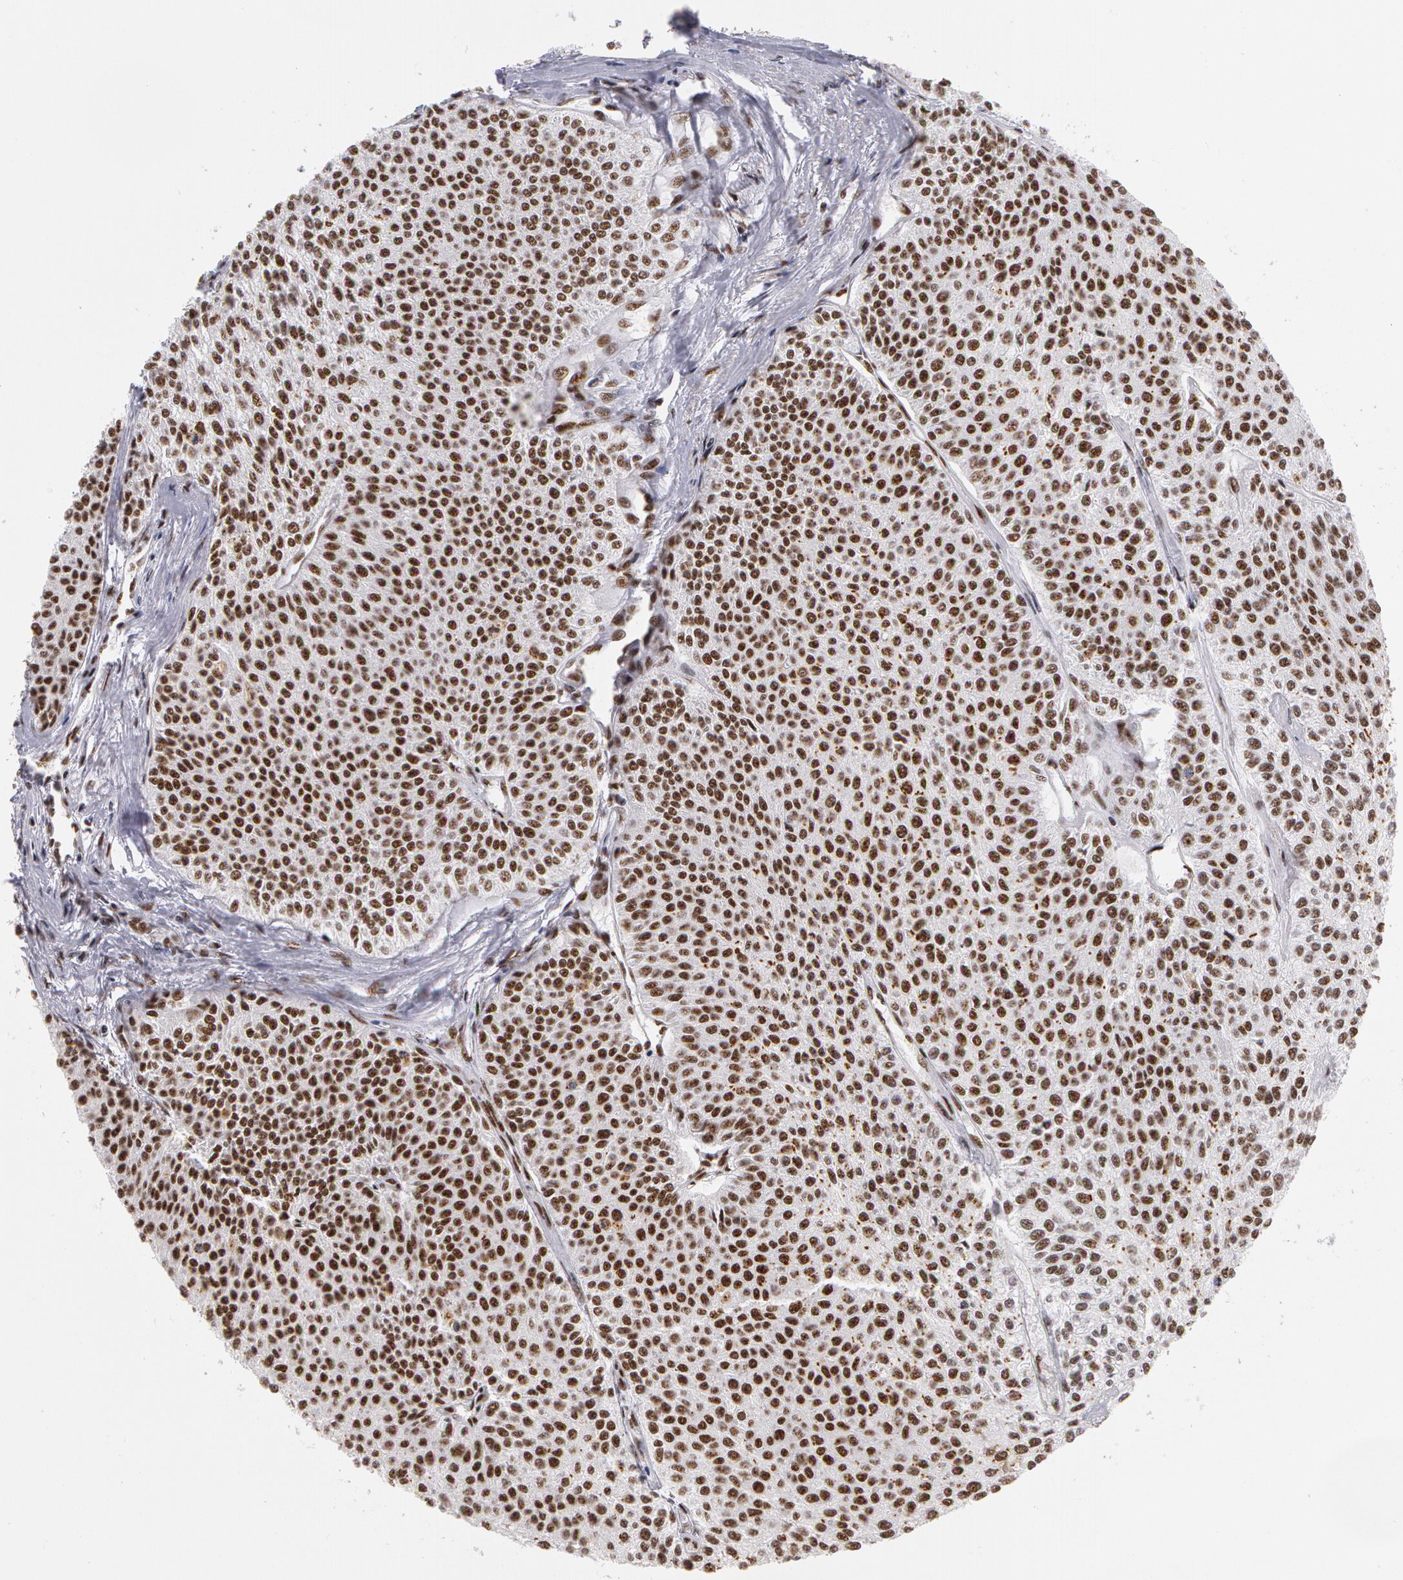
{"staining": {"intensity": "moderate", "quantity": ">75%", "location": "nuclear"}, "tissue": "urothelial cancer", "cell_type": "Tumor cells", "image_type": "cancer", "snomed": [{"axis": "morphology", "description": "Urothelial carcinoma, Low grade"}, {"axis": "topography", "description": "Urinary bladder"}], "caption": "Urothelial cancer stained for a protein exhibits moderate nuclear positivity in tumor cells. The protein of interest is stained brown, and the nuclei are stained in blue (DAB (3,3'-diaminobenzidine) IHC with brightfield microscopy, high magnification).", "gene": "PNN", "patient": {"sex": "female", "age": 73}}